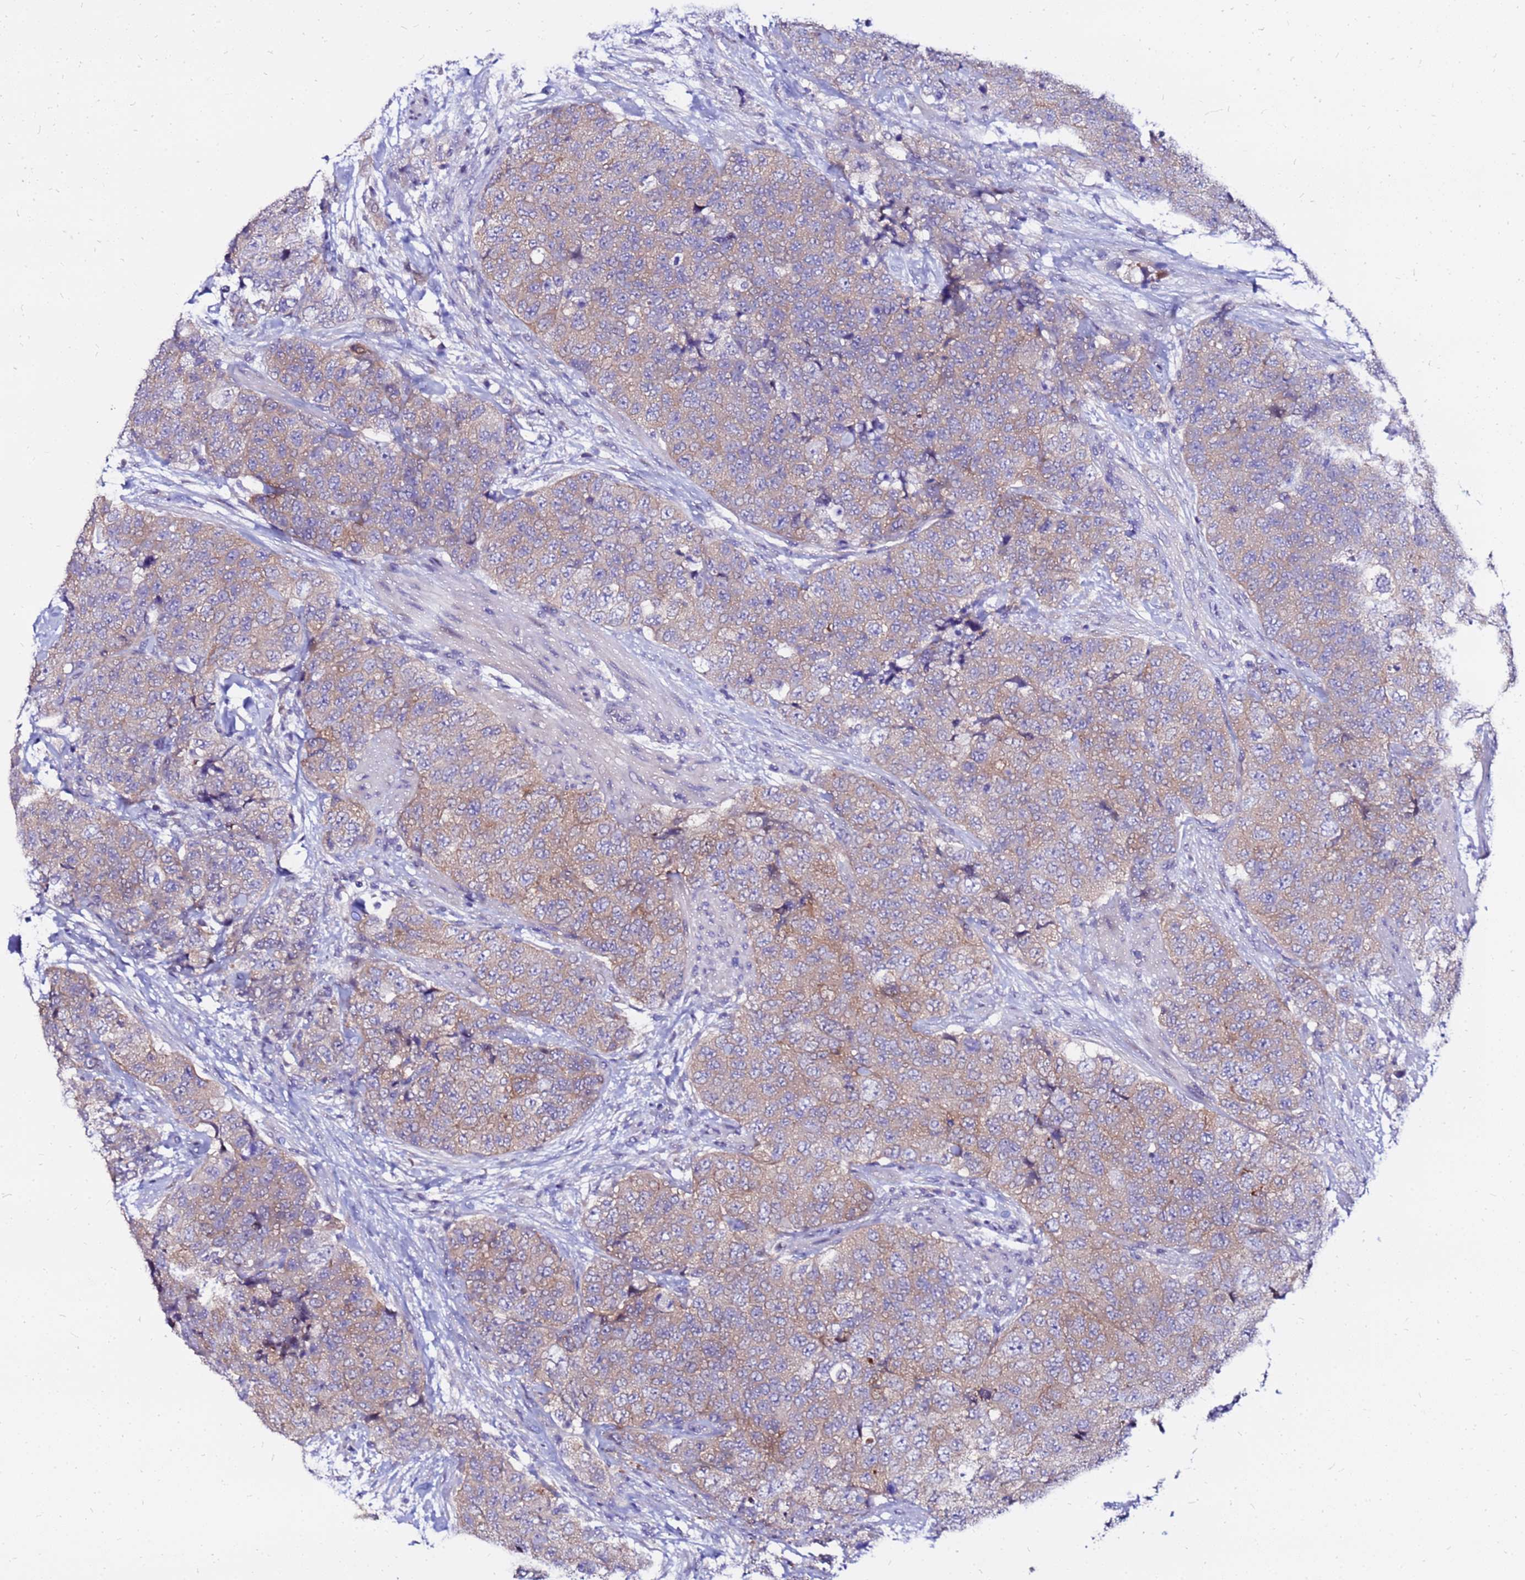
{"staining": {"intensity": "weak", "quantity": ">75%", "location": "cytoplasmic/membranous"}, "tissue": "urothelial cancer", "cell_type": "Tumor cells", "image_type": "cancer", "snomed": [{"axis": "morphology", "description": "Urothelial carcinoma, High grade"}, {"axis": "topography", "description": "Urinary bladder"}], "caption": "Immunohistochemistry (IHC) staining of high-grade urothelial carcinoma, which demonstrates low levels of weak cytoplasmic/membranous positivity in about >75% of tumor cells indicating weak cytoplasmic/membranous protein positivity. The staining was performed using DAB (brown) for protein detection and nuclei were counterstained in hematoxylin (blue).", "gene": "ARHGEF5", "patient": {"sex": "female", "age": 78}}